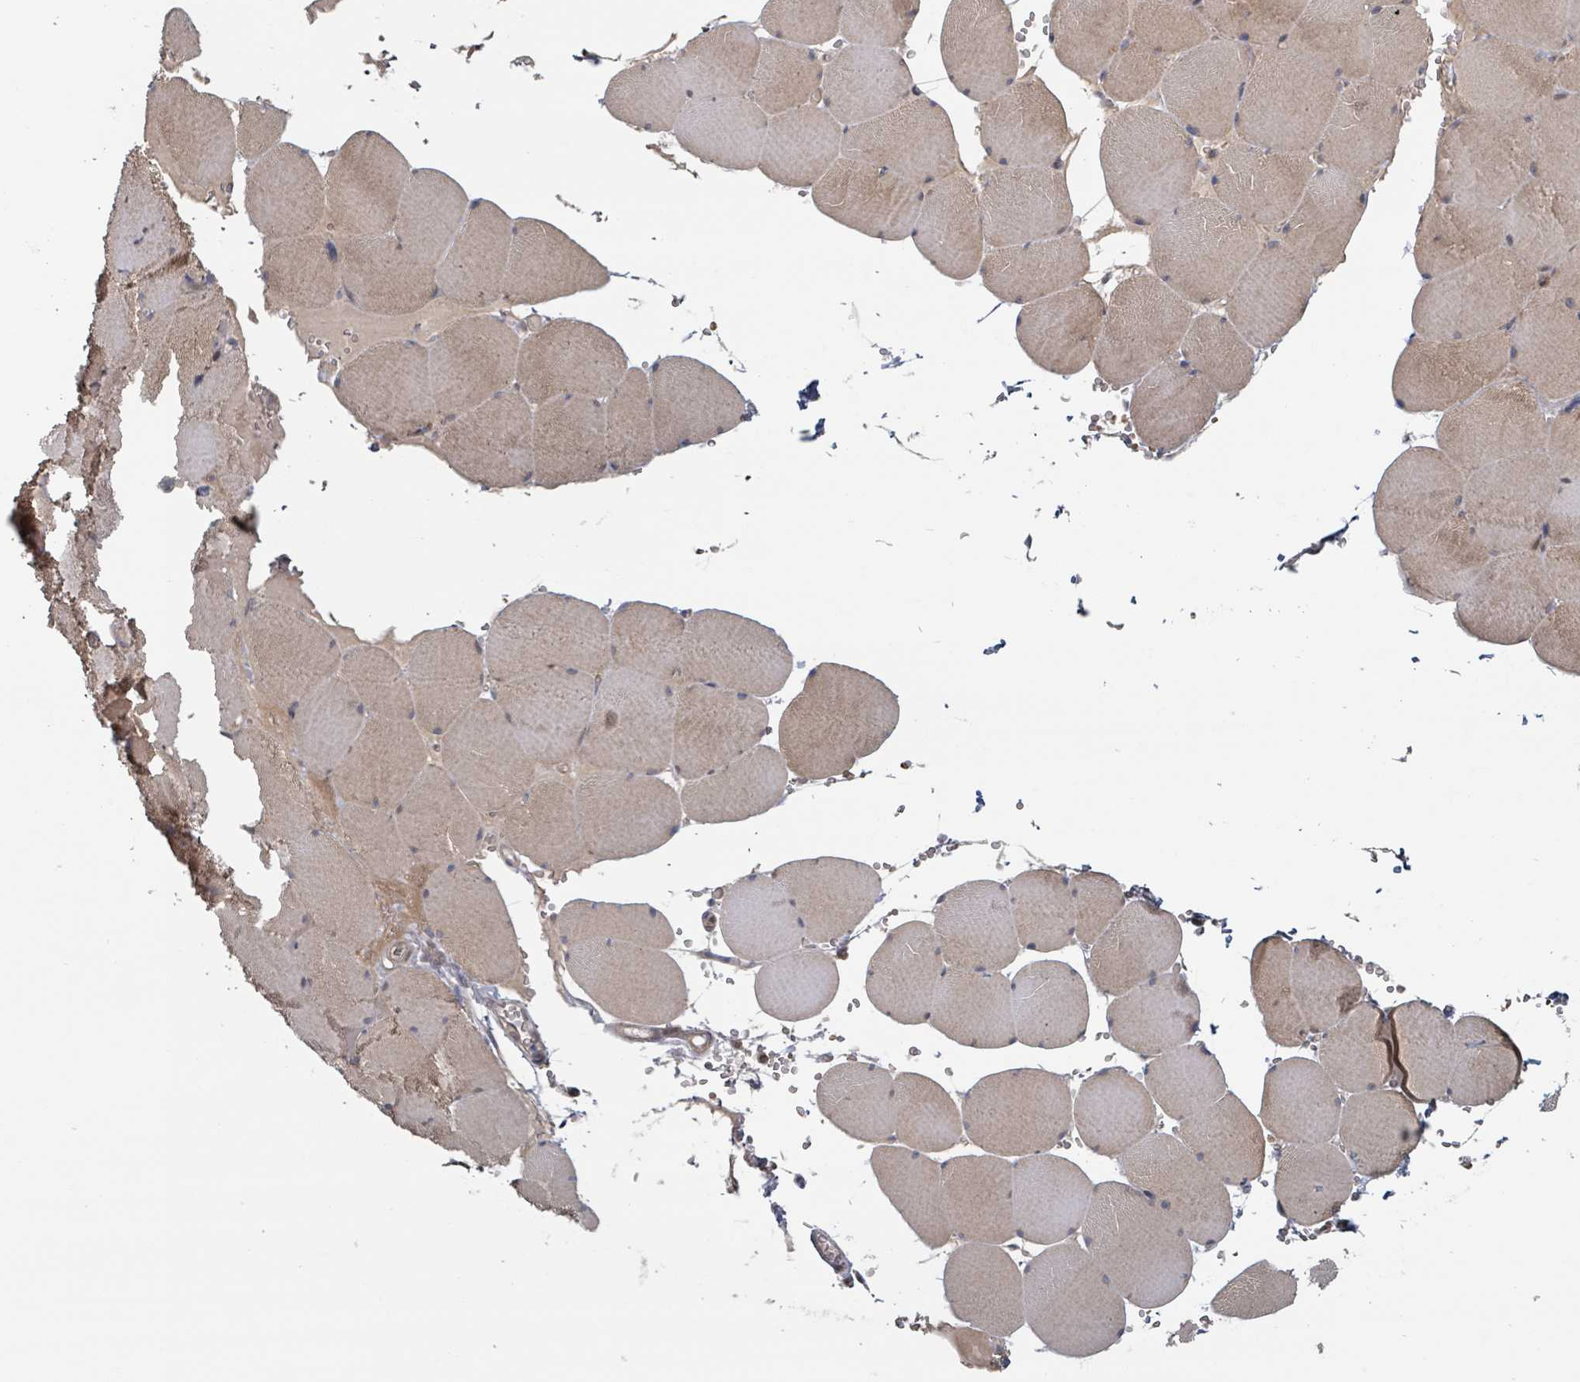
{"staining": {"intensity": "moderate", "quantity": "25%-75%", "location": "cytoplasmic/membranous"}, "tissue": "skeletal muscle", "cell_type": "Myocytes", "image_type": "normal", "snomed": [{"axis": "morphology", "description": "Normal tissue, NOS"}, {"axis": "topography", "description": "Skeletal muscle"}, {"axis": "topography", "description": "Head-Neck"}], "caption": "Immunohistochemistry (IHC) micrograph of unremarkable skeletal muscle stained for a protein (brown), which exhibits medium levels of moderate cytoplasmic/membranous staining in approximately 25%-75% of myocytes.", "gene": "HIVEP1", "patient": {"sex": "male", "age": 66}}